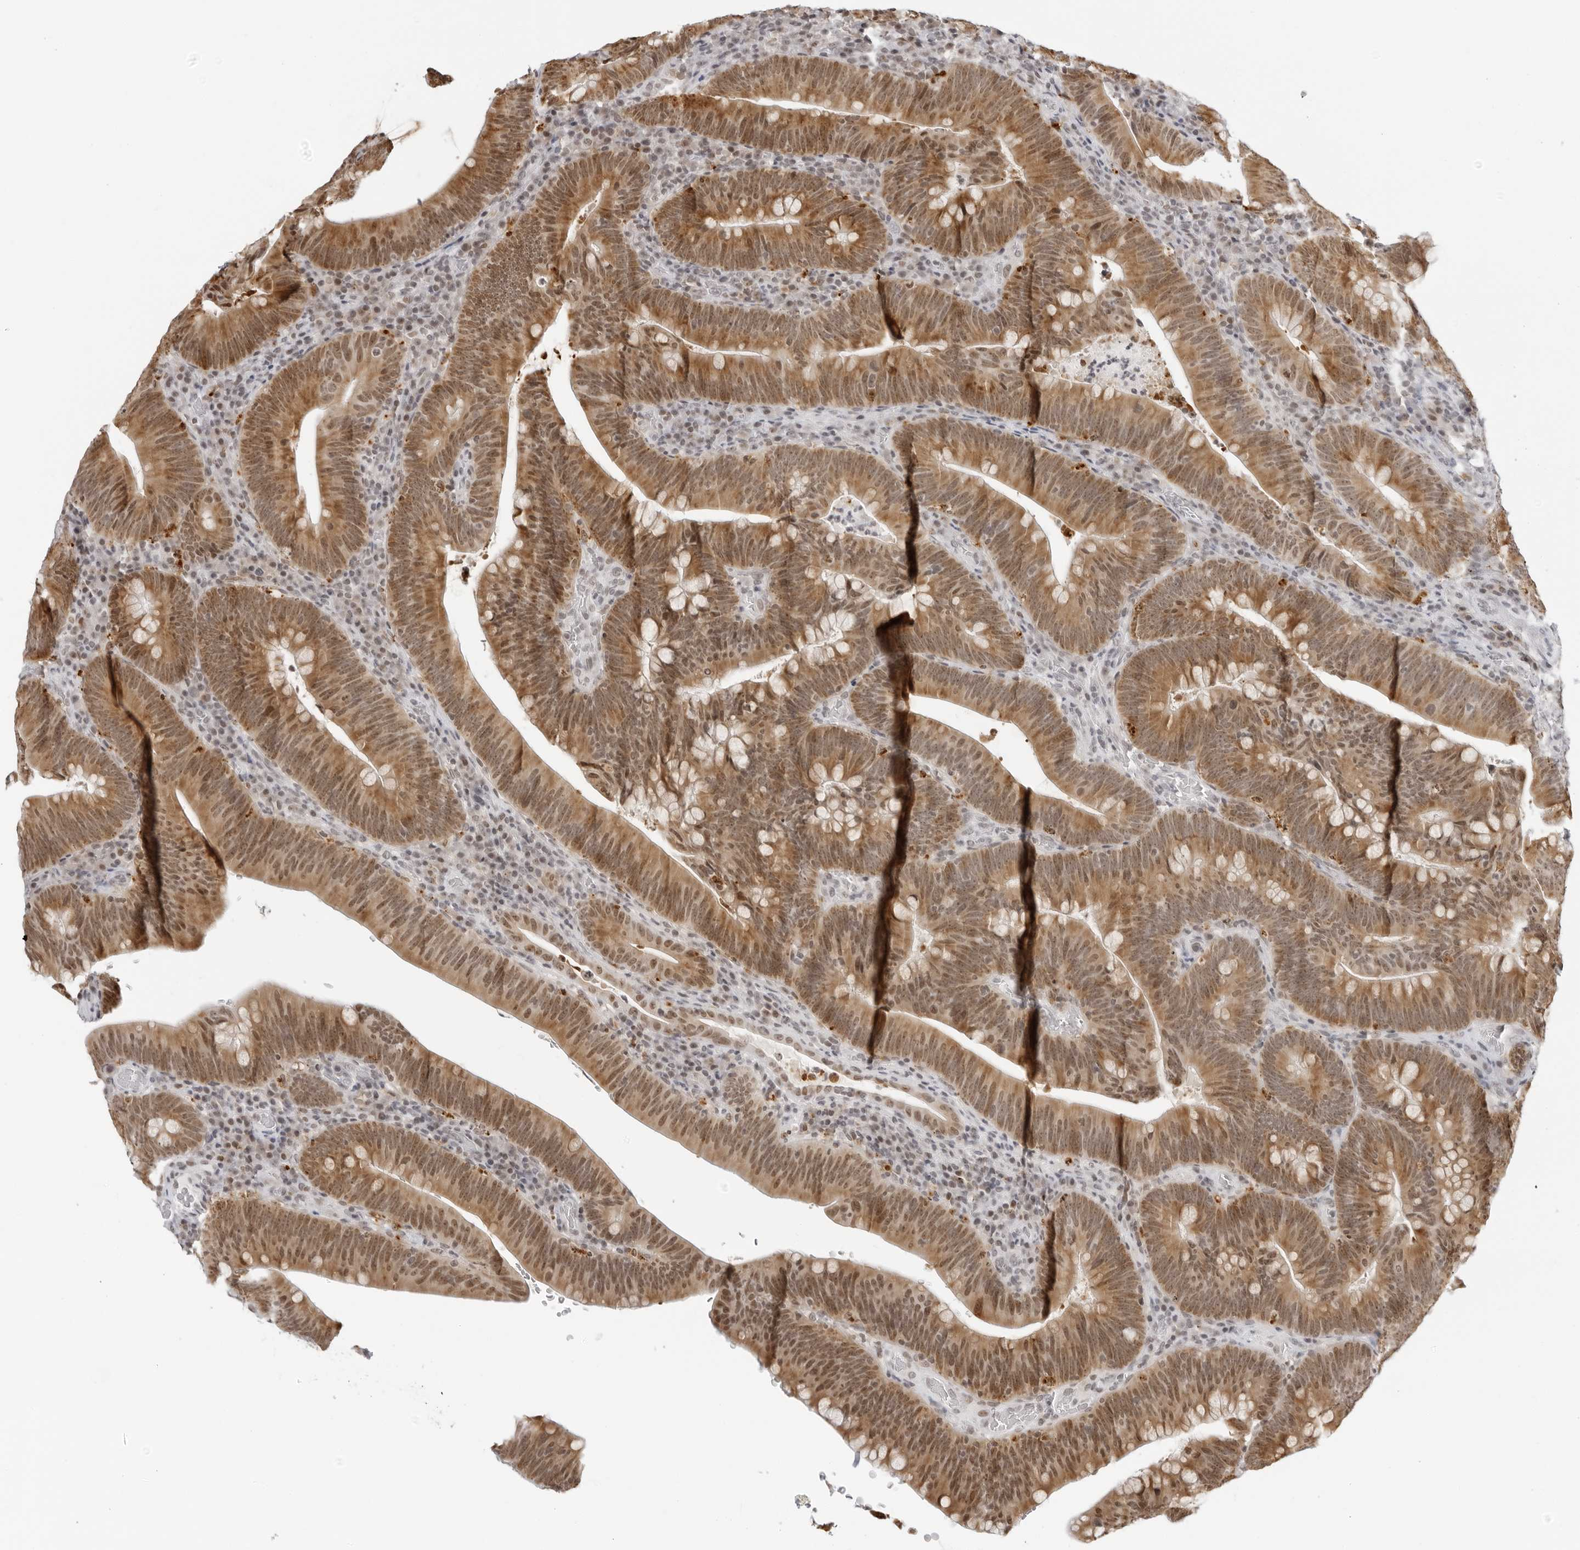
{"staining": {"intensity": "moderate", "quantity": ">75%", "location": "cytoplasmic/membranous,nuclear"}, "tissue": "colorectal cancer", "cell_type": "Tumor cells", "image_type": "cancer", "snomed": [{"axis": "morphology", "description": "Normal tissue, NOS"}, {"axis": "topography", "description": "Colon"}], "caption": "A micrograph of colorectal cancer stained for a protein demonstrates moderate cytoplasmic/membranous and nuclear brown staining in tumor cells.", "gene": "MSH6", "patient": {"sex": "female", "age": 82}}